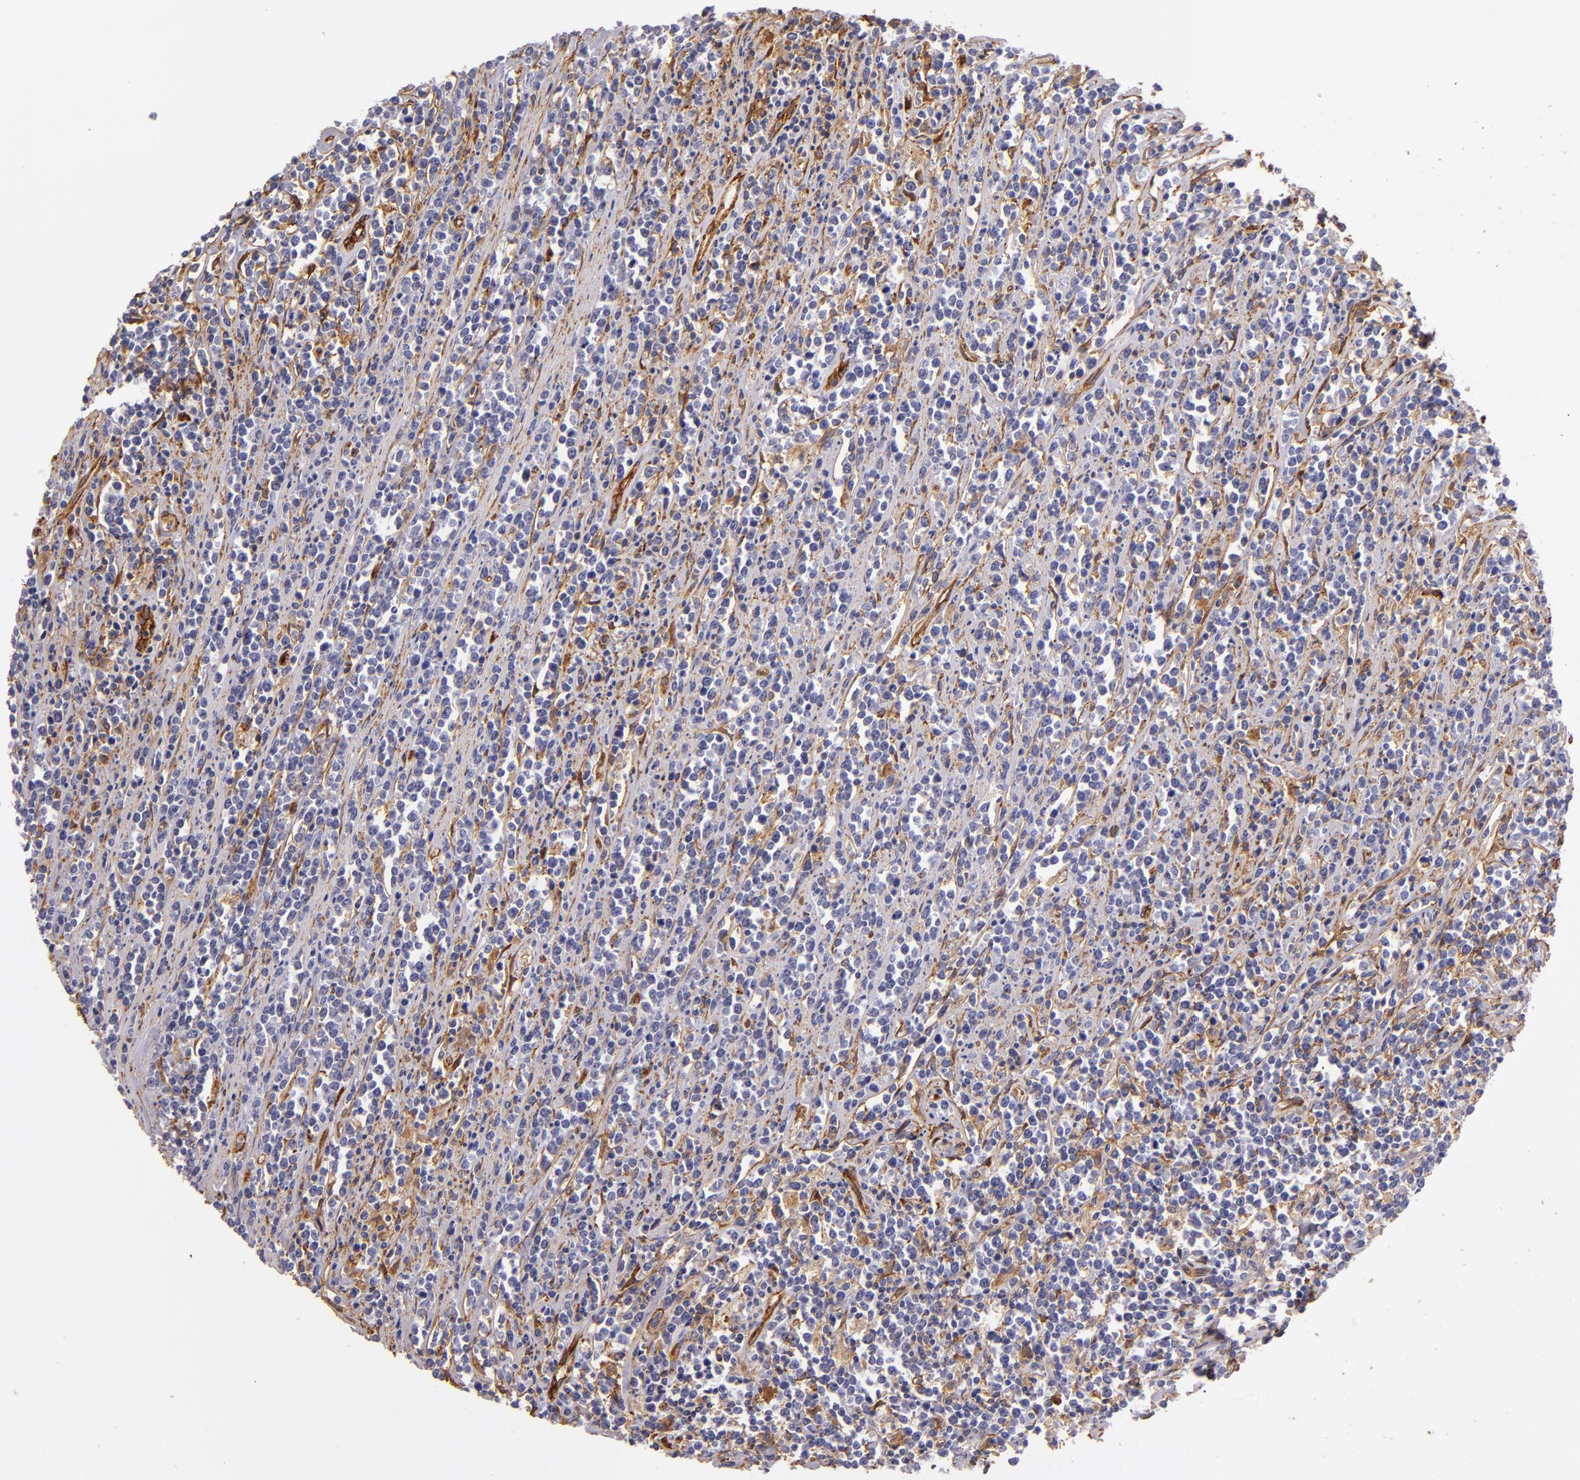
{"staining": {"intensity": "negative", "quantity": "none", "location": "none"}, "tissue": "lymphoma", "cell_type": "Tumor cells", "image_type": "cancer", "snomed": [{"axis": "morphology", "description": "Malignant lymphoma, non-Hodgkin's type, High grade"}, {"axis": "topography", "description": "Small intestine"}, {"axis": "topography", "description": "Colon"}], "caption": "This micrograph is of lymphoma stained with immunohistochemistry to label a protein in brown with the nuclei are counter-stained blue. There is no expression in tumor cells.", "gene": "CTSF", "patient": {"sex": "male", "age": 8}}